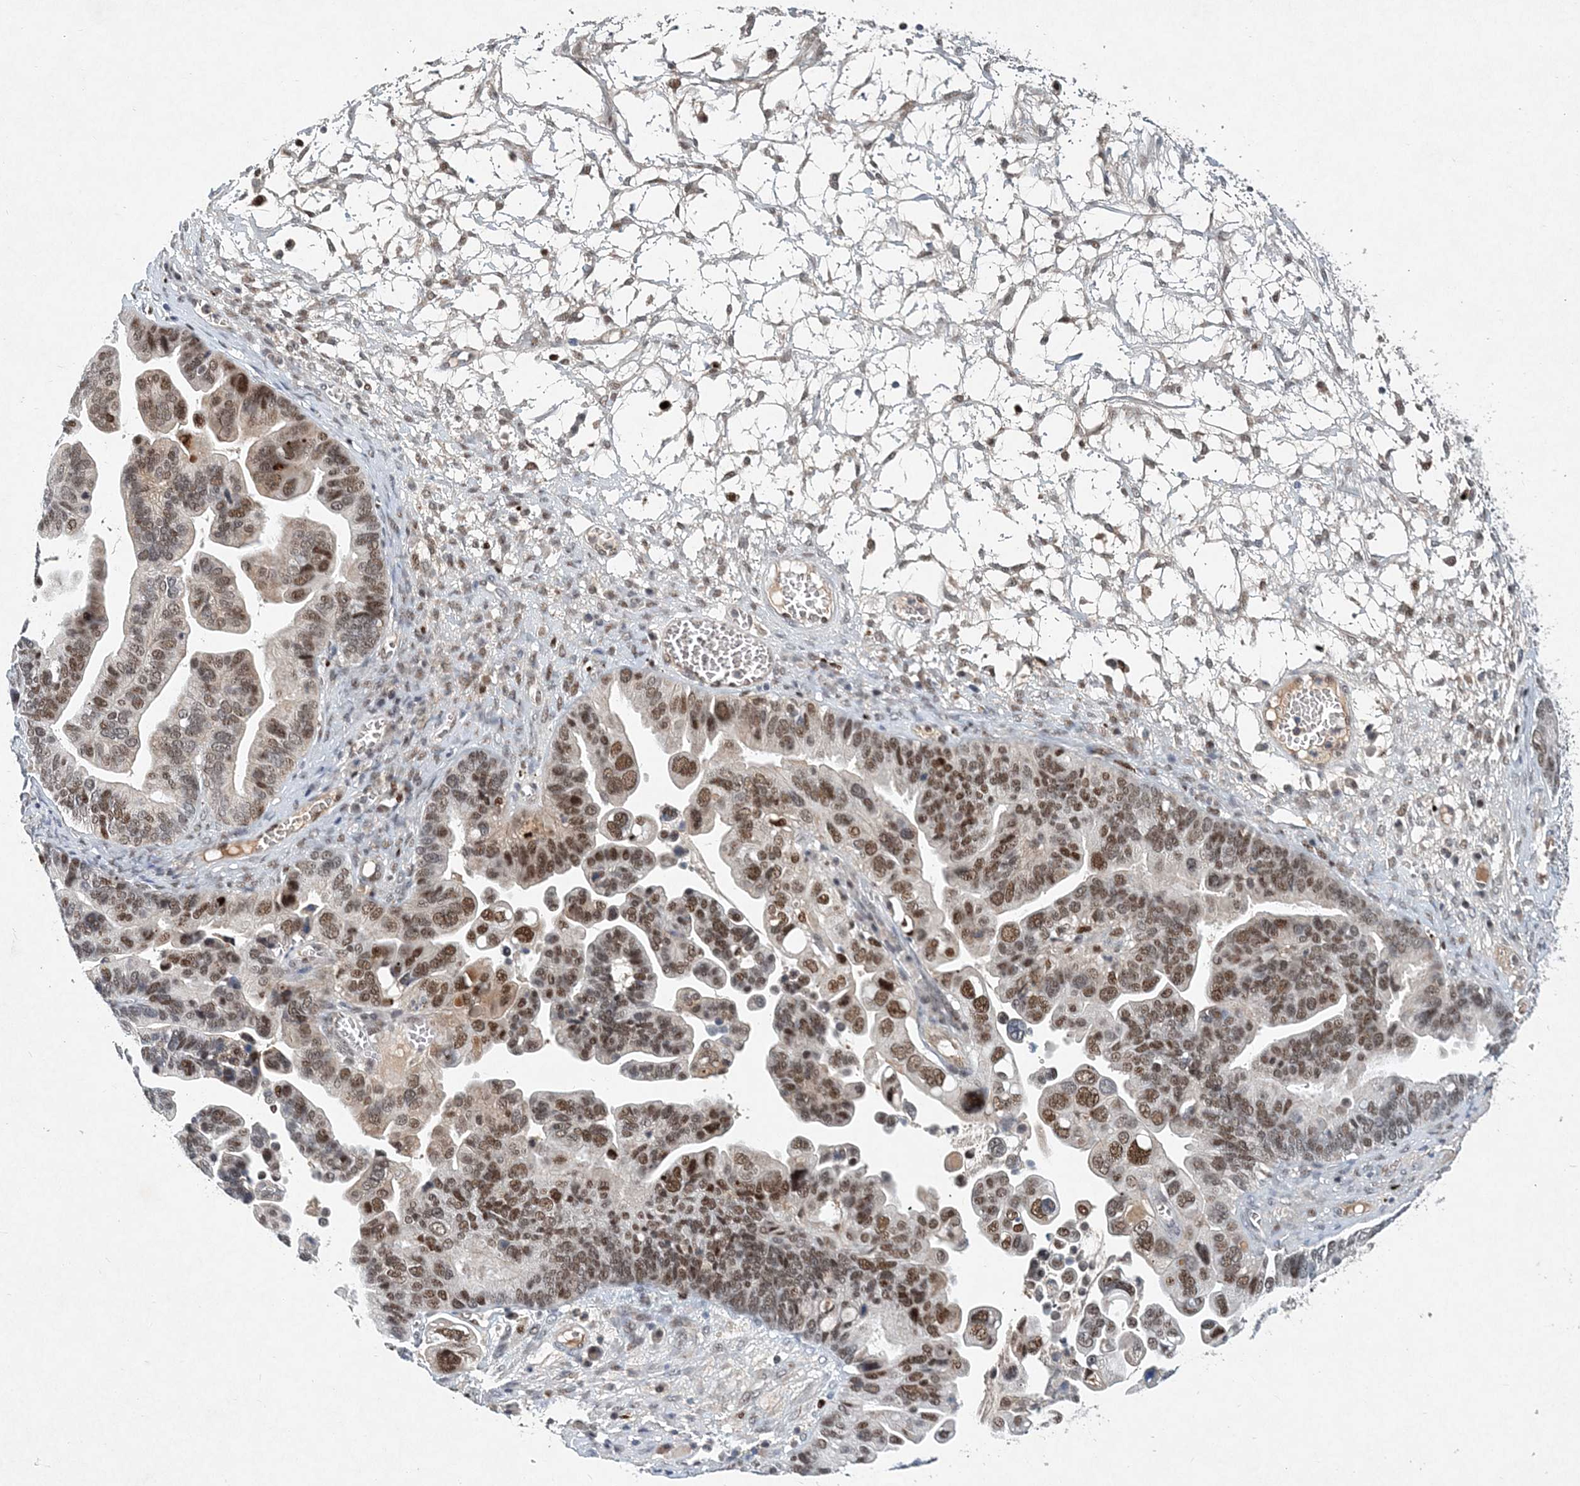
{"staining": {"intensity": "moderate", "quantity": ">75%", "location": "cytoplasmic/membranous,nuclear"}, "tissue": "ovarian cancer", "cell_type": "Tumor cells", "image_type": "cancer", "snomed": [{"axis": "morphology", "description": "Cystadenocarcinoma, serous, NOS"}, {"axis": "topography", "description": "Ovary"}], "caption": "Protein staining of serous cystadenocarcinoma (ovarian) tissue exhibits moderate cytoplasmic/membranous and nuclear staining in approximately >75% of tumor cells.", "gene": "KPNA4", "patient": {"sex": "female", "age": 56}}